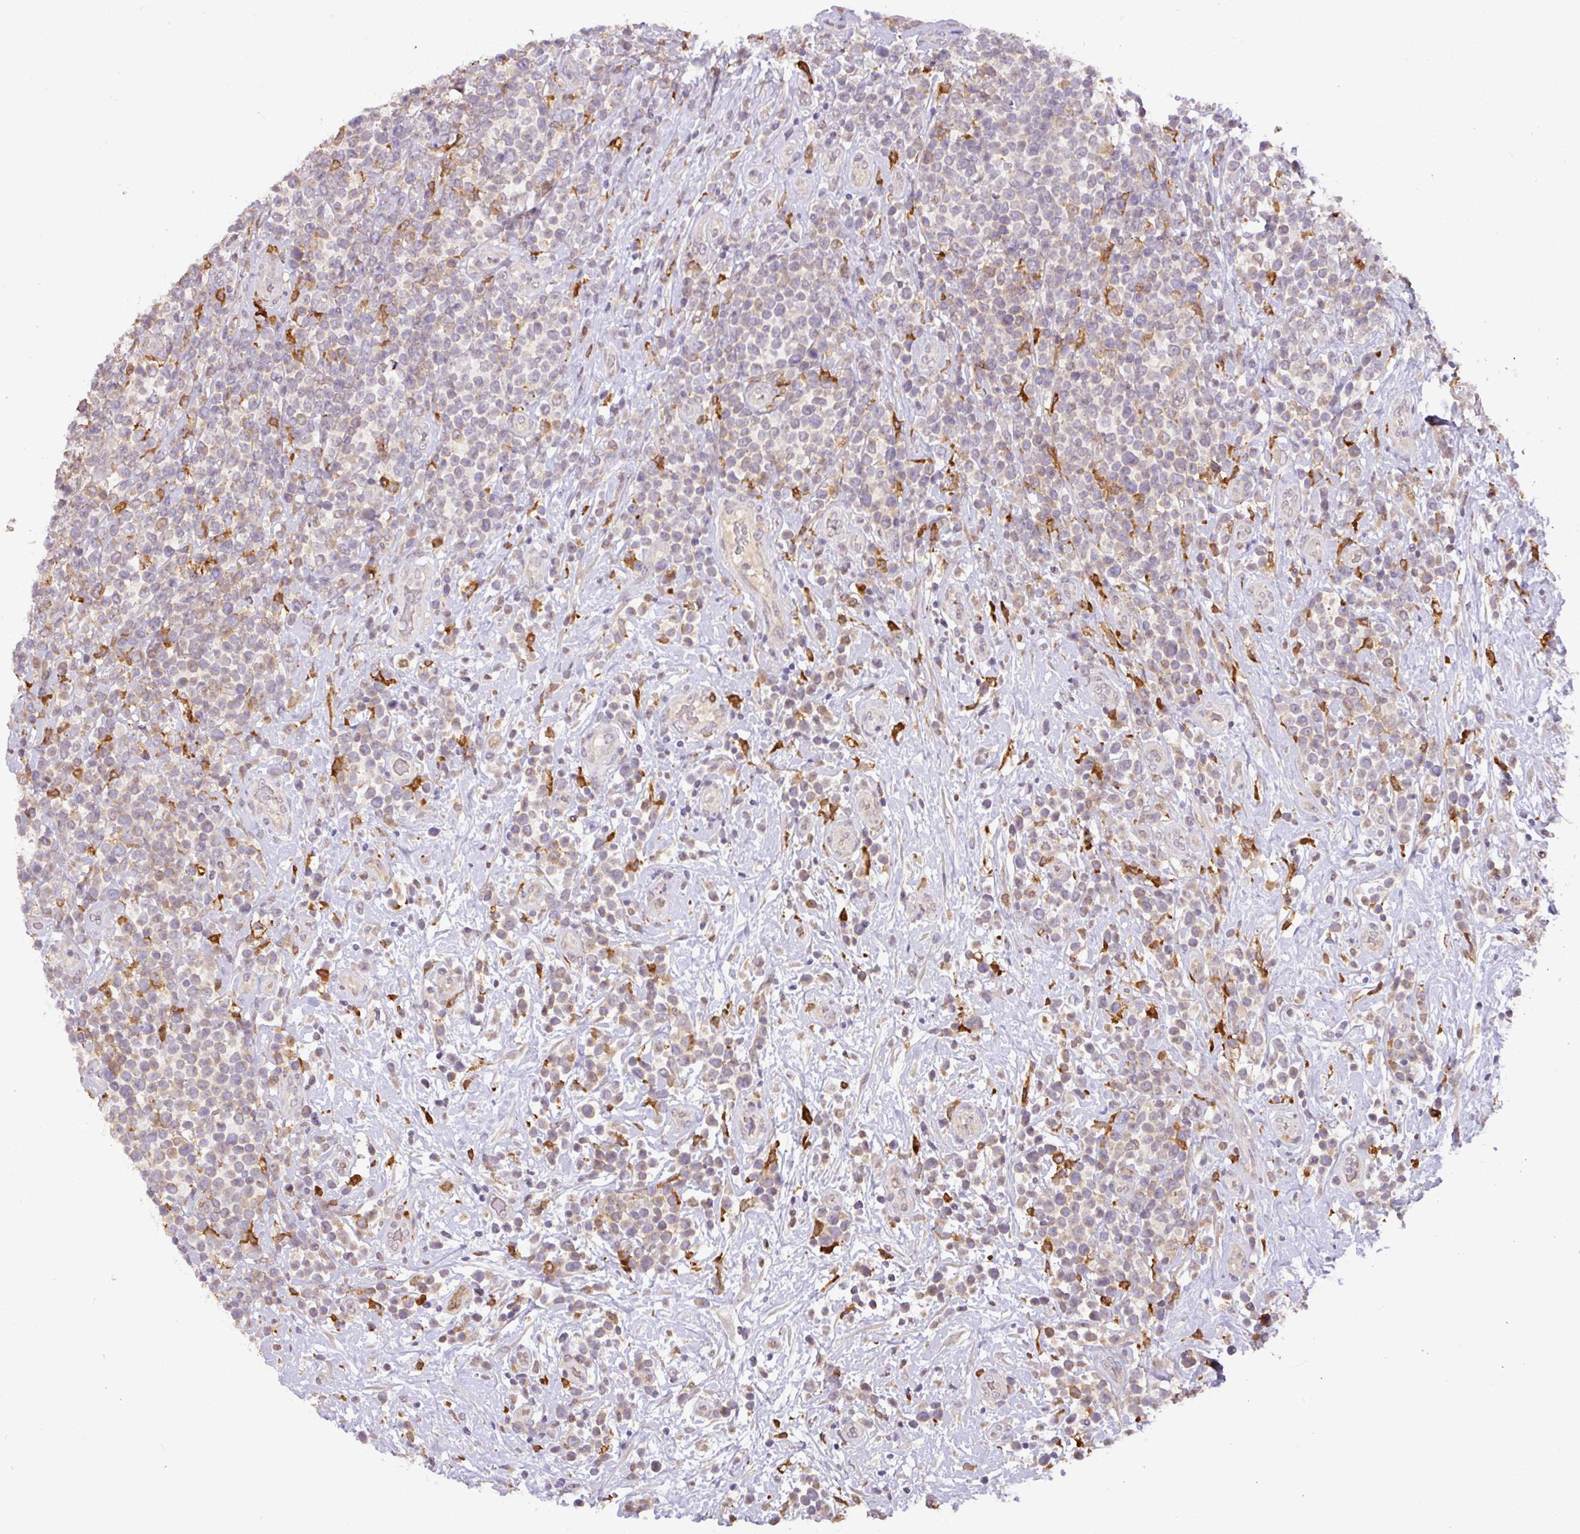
{"staining": {"intensity": "weak", "quantity": "25%-75%", "location": "cytoplasmic/membranous"}, "tissue": "lymphoma", "cell_type": "Tumor cells", "image_type": "cancer", "snomed": [{"axis": "morphology", "description": "Malignant lymphoma, non-Hodgkin's type, High grade"}, {"axis": "topography", "description": "Soft tissue"}], "caption": "The photomicrograph exhibits a brown stain indicating the presence of a protein in the cytoplasmic/membranous of tumor cells in high-grade malignant lymphoma, non-Hodgkin's type.", "gene": "GCNT7", "patient": {"sex": "female", "age": 56}}